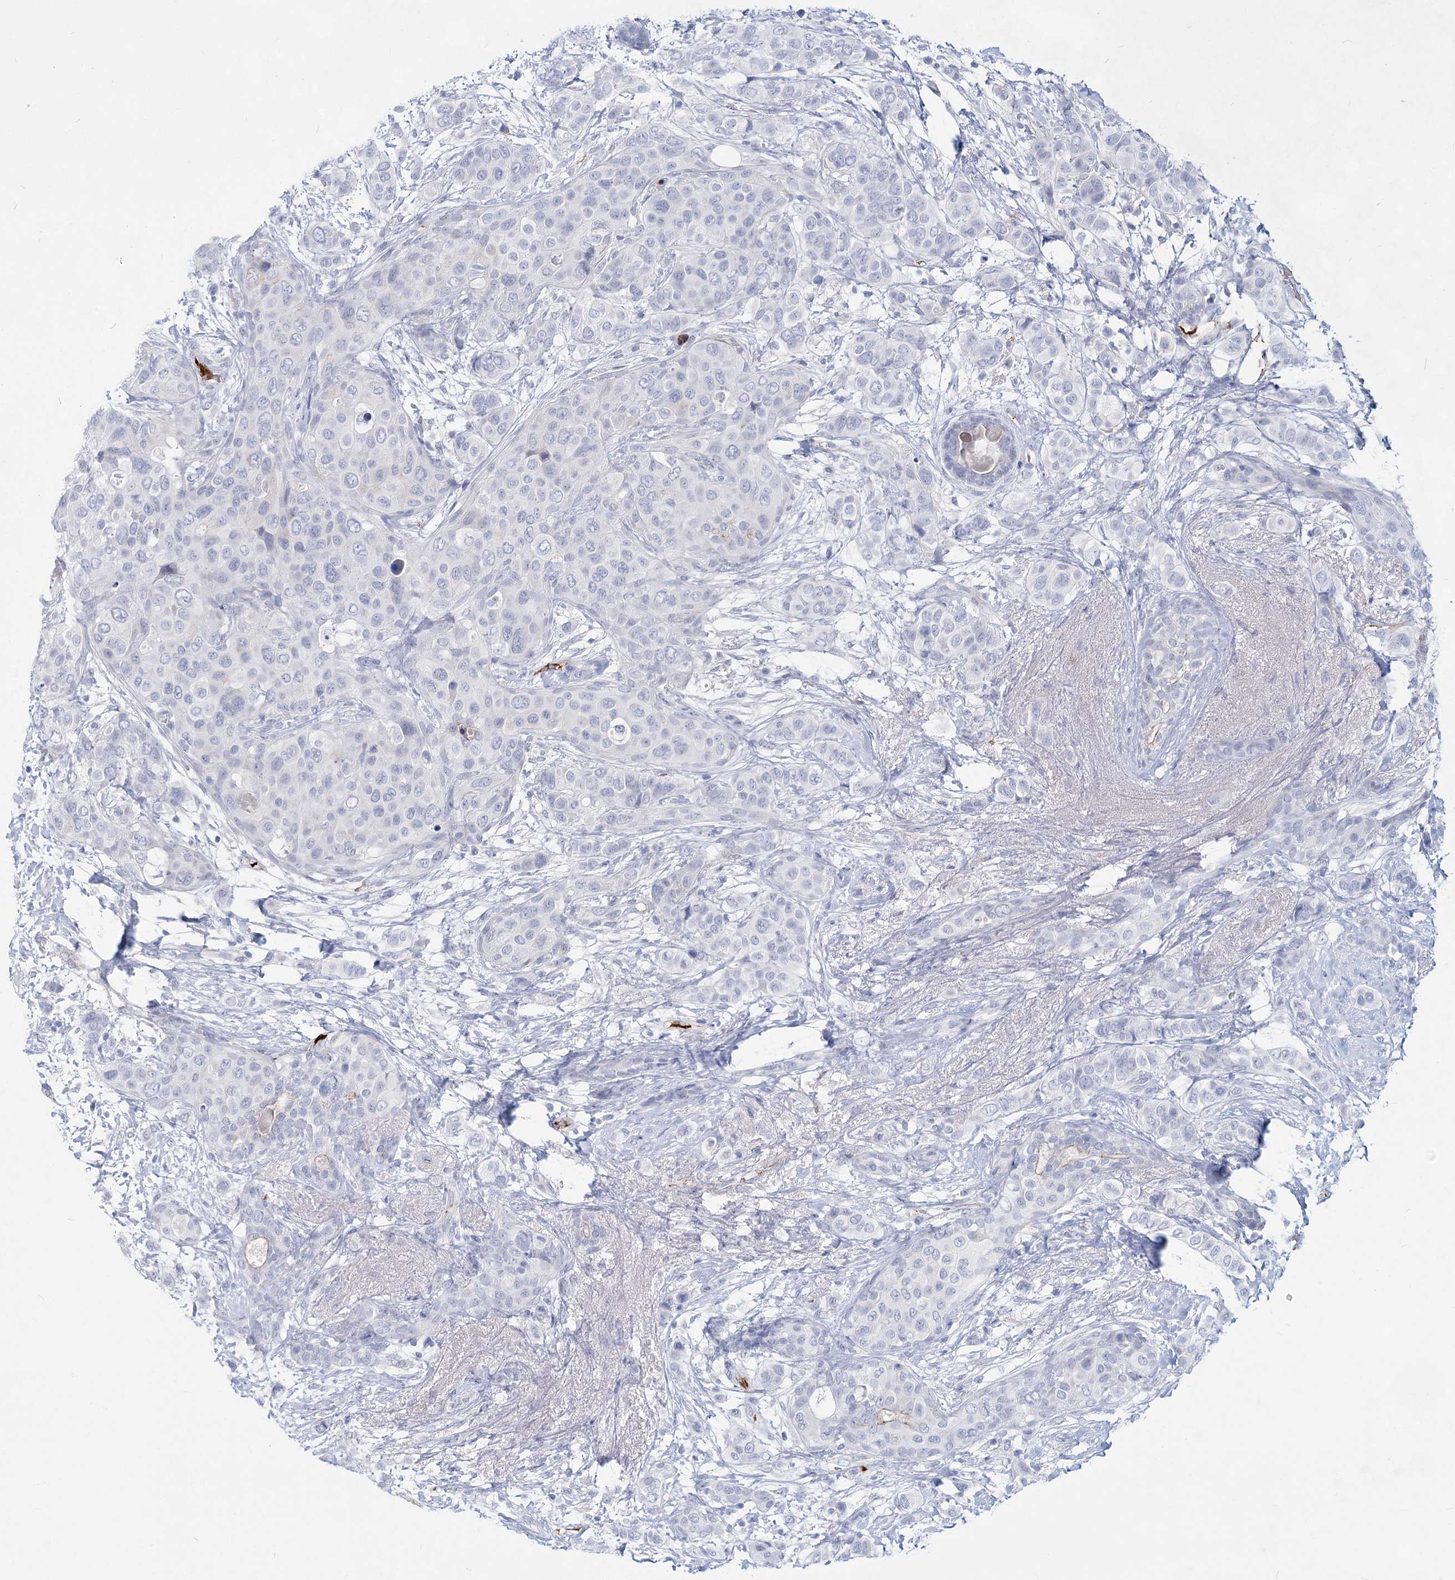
{"staining": {"intensity": "negative", "quantity": "none", "location": "none"}, "tissue": "breast cancer", "cell_type": "Tumor cells", "image_type": "cancer", "snomed": [{"axis": "morphology", "description": "Lobular carcinoma"}, {"axis": "topography", "description": "Breast"}], "caption": "A micrograph of human breast lobular carcinoma is negative for staining in tumor cells. (Brightfield microscopy of DAB (3,3'-diaminobenzidine) immunohistochemistry (IHC) at high magnification).", "gene": "TASOR2", "patient": {"sex": "female", "age": 51}}